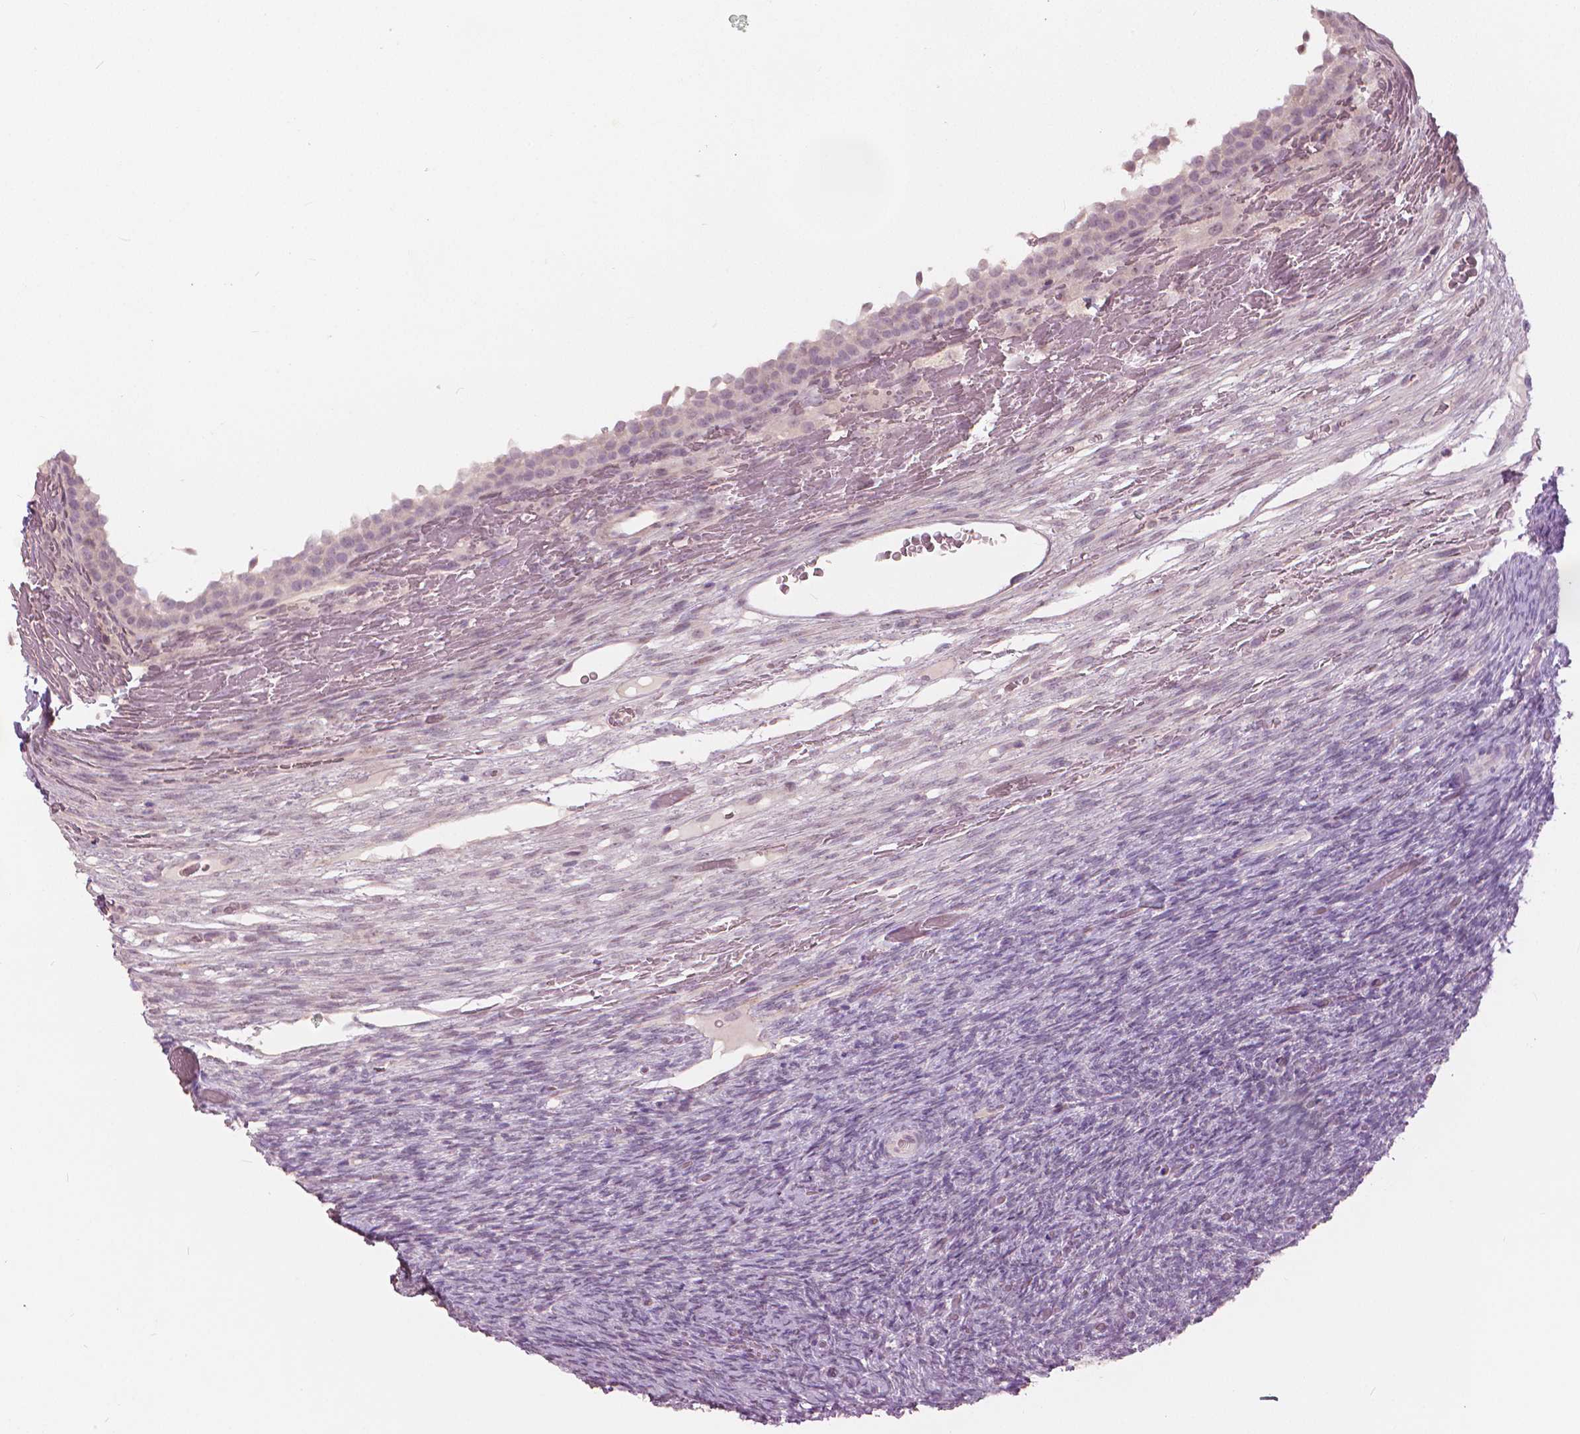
{"staining": {"intensity": "negative", "quantity": "none", "location": "none"}, "tissue": "ovary", "cell_type": "Follicle cells", "image_type": "normal", "snomed": [{"axis": "morphology", "description": "Normal tissue, NOS"}, {"axis": "topography", "description": "Ovary"}], "caption": "Human ovary stained for a protein using immunohistochemistry shows no staining in follicle cells.", "gene": "NANOG", "patient": {"sex": "female", "age": 34}}